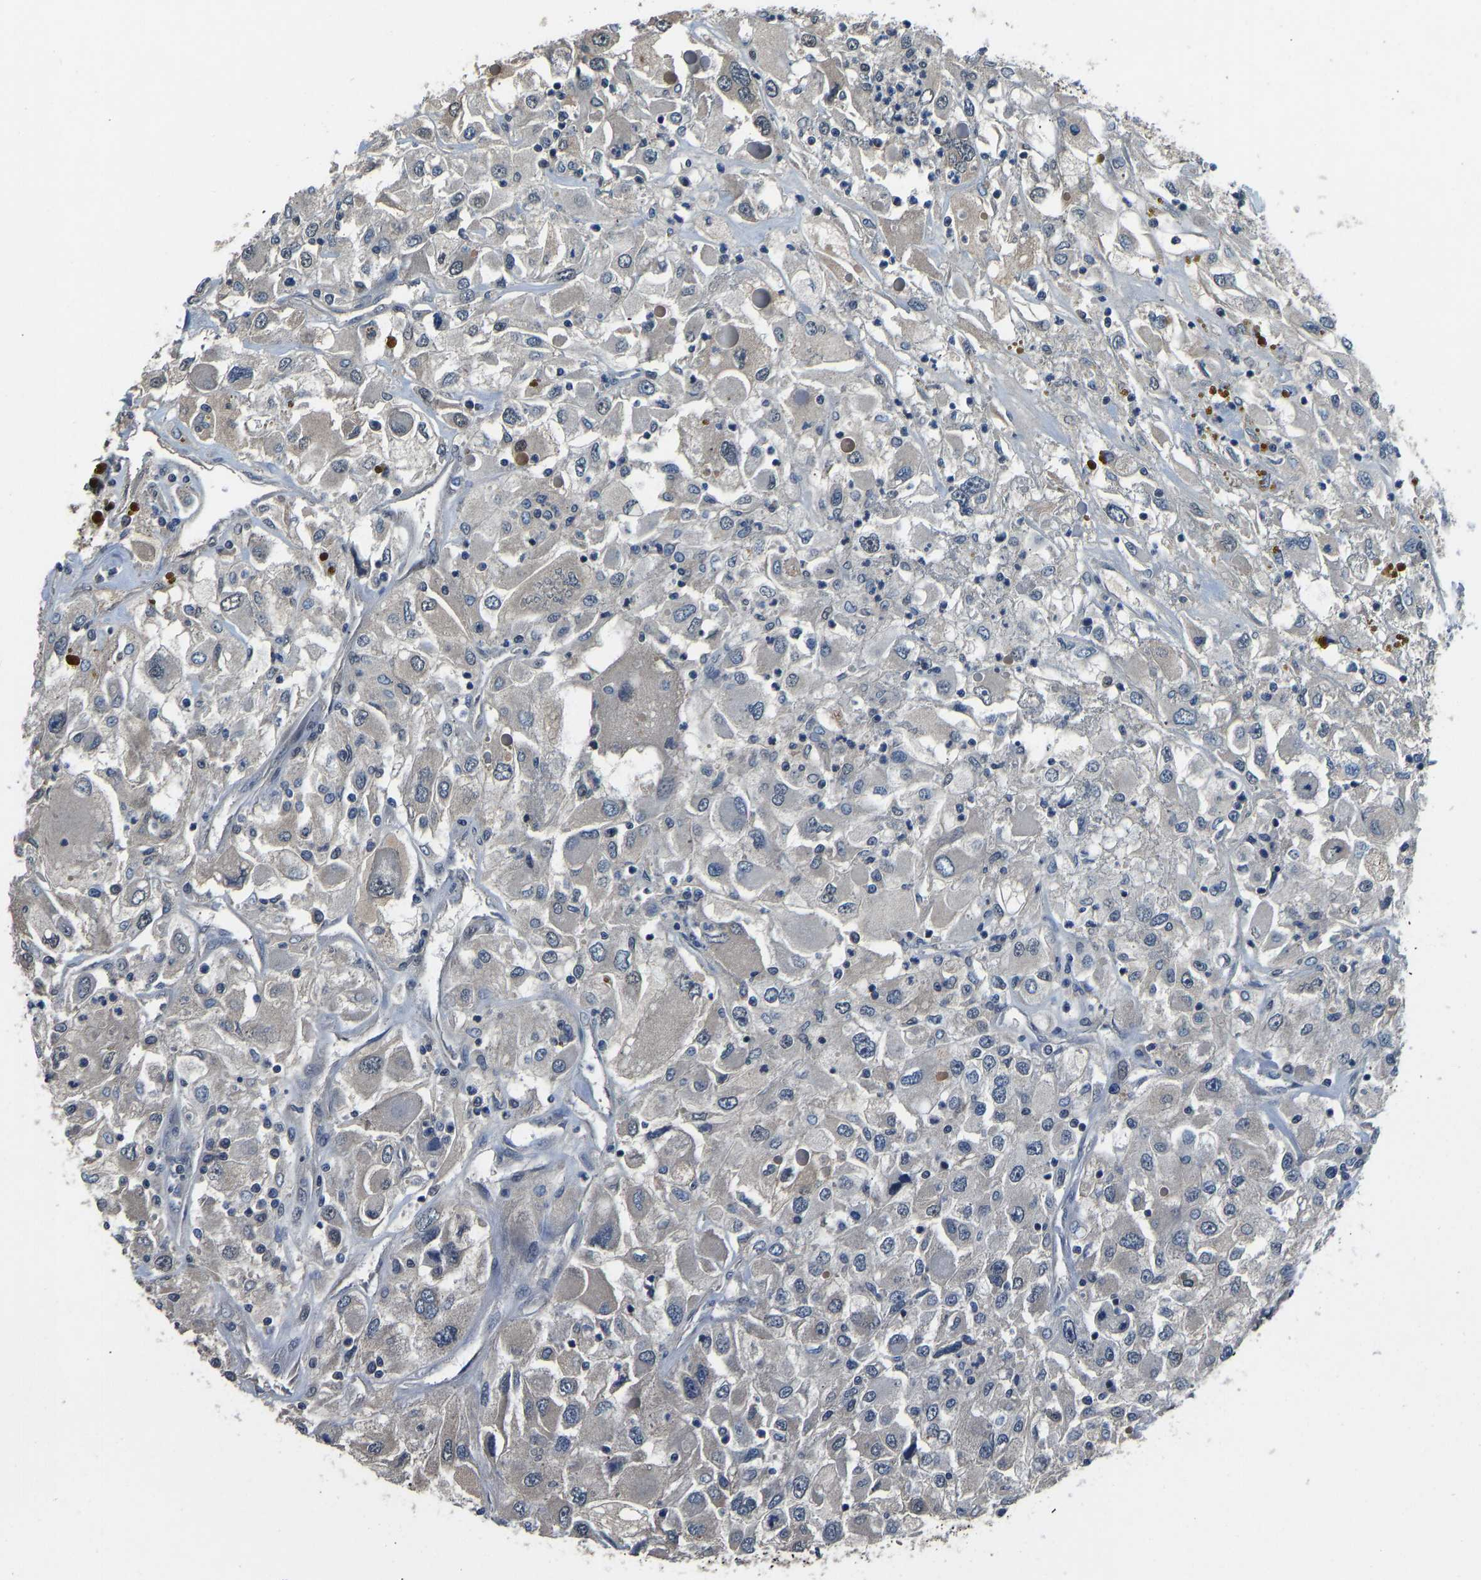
{"staining": {"intensity": "negative", "quantity": "none", "location": "none"}, "tissue": "renal cancer", "cell_type": "Tumor cells", "image_type": "cancer", "snomed": [{"axis": "morphology", "description": "Adenocarcinoma, NOS"}, {"axis": "topography", "description": "Kidney"}], "caption": "Human renal cancer stained for a protein using immunohistochemistry (IHC) exhibits no positivity in tumor cells.", "gene": "TOX4", "patient": {"sex": "female", "age": 52}}